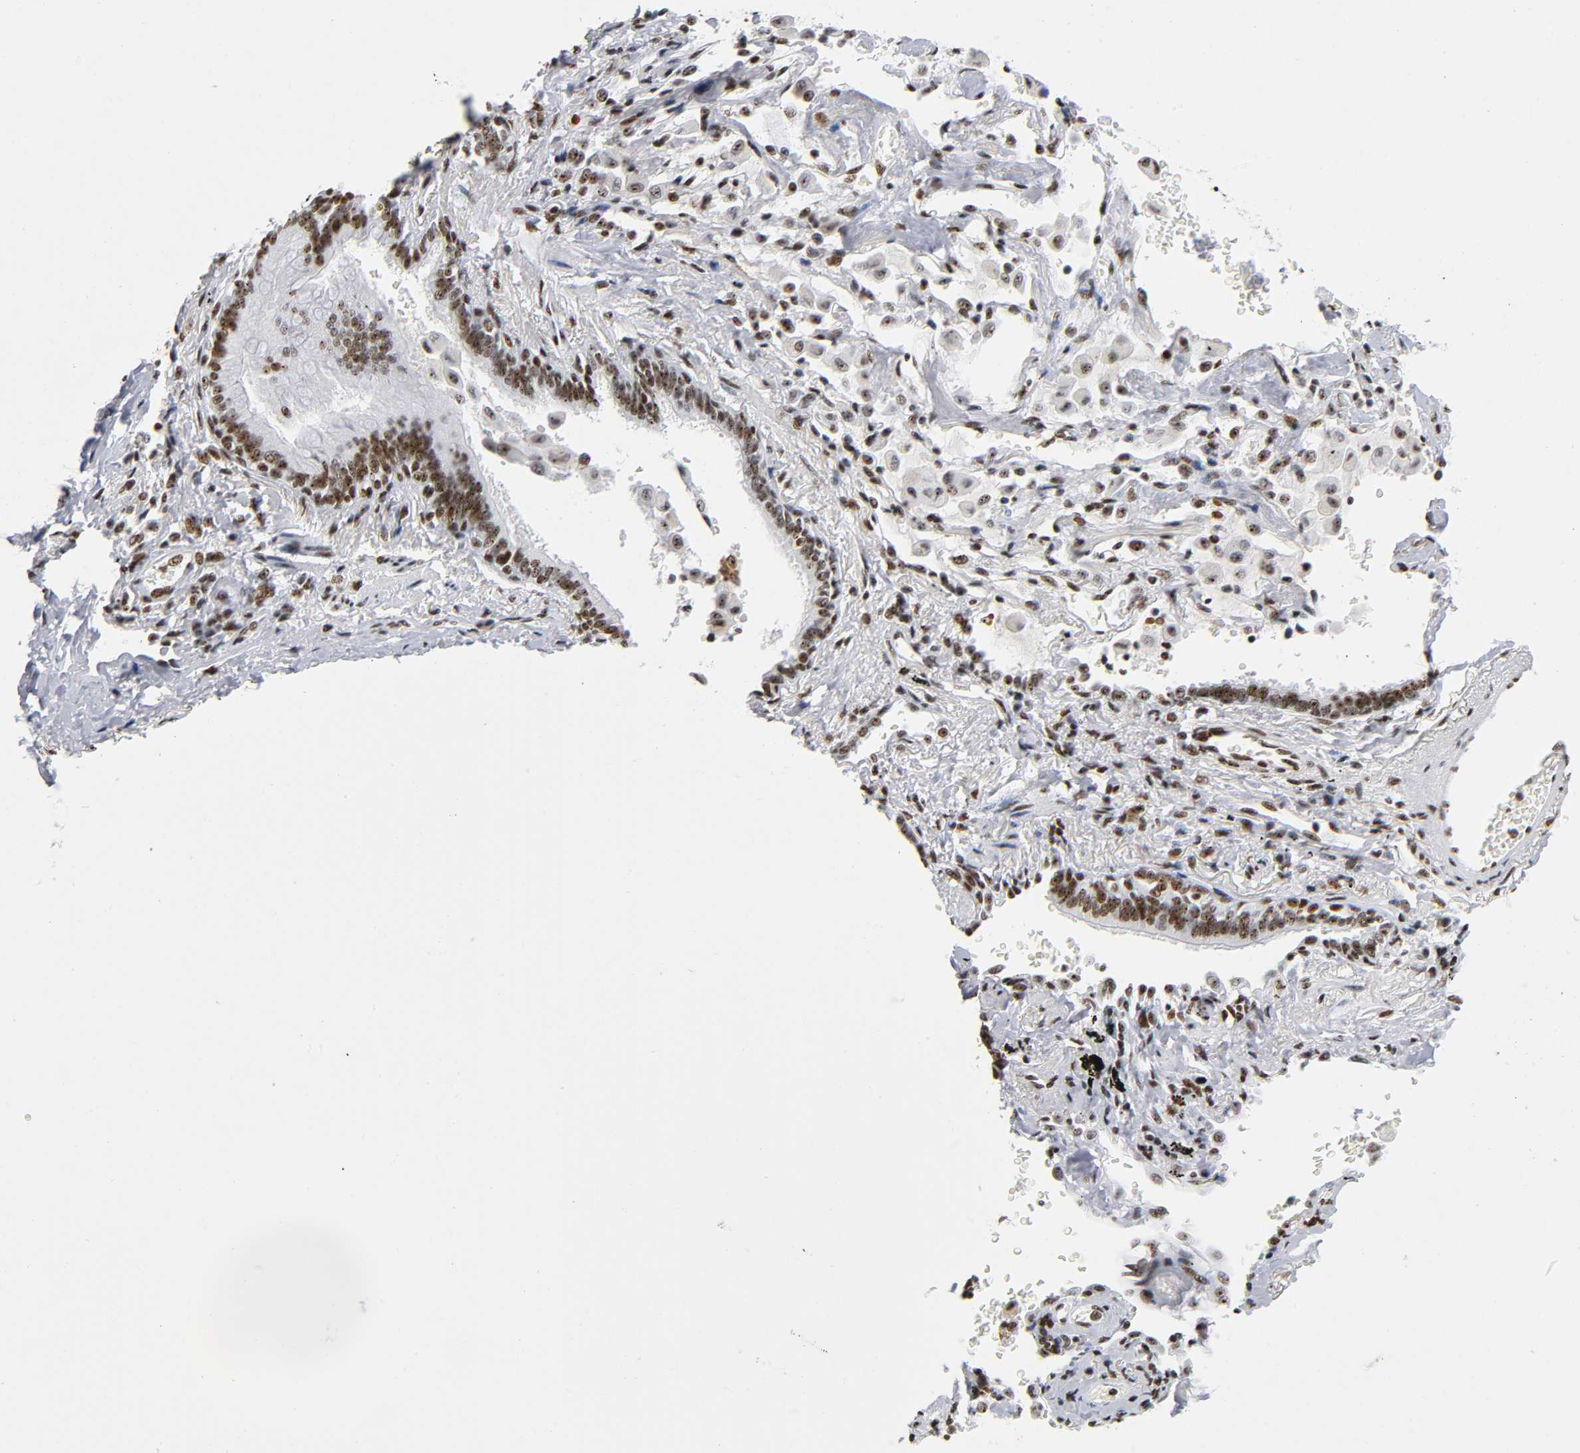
{"staining": {"intensity": "moderate", "quantity": ">75%", "location": "nuclear"}, "tissue": "lung cancer", "cell_type": "Tumor cells", "image_type": "cancer", "snomed": [{"axis": "morphology", "description": "Adenocarcinoma, NOS"}, {"axis": "topography", "description": "Lung"}], "caption": "DAB immunohistochemical staining of lung adenocarcinoma shows moderate nuclear protein expression in about >75% of tumor cells.", "gene": "UBTF", "patient": {"sex": "female", "age": 64}}